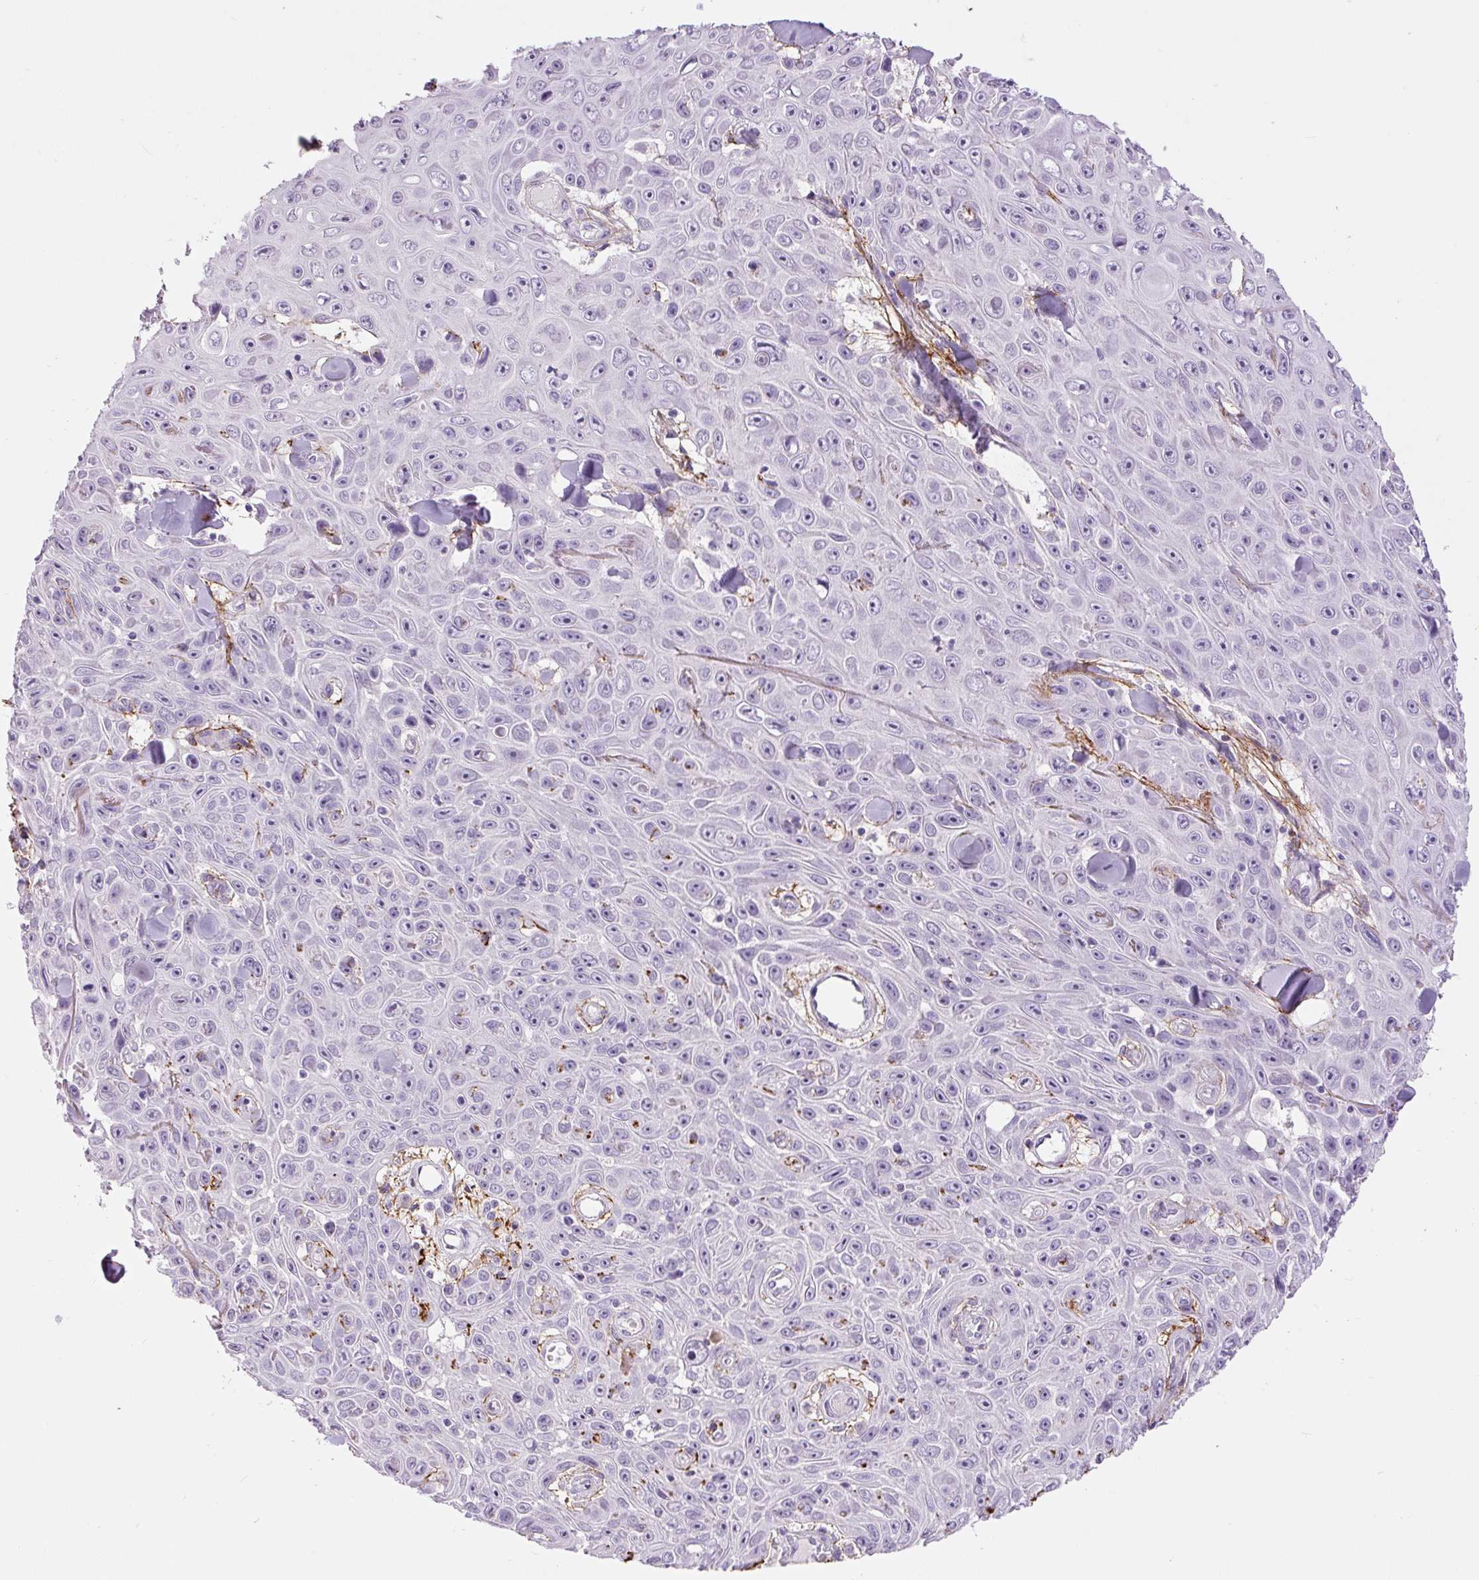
{"staining": {"intensity": "negative", "quantity": "none", "location": "none"}, "tissue": "skin cancer", "cell_type": "Tumor cells", "image_type": "cancer", "snomed": [{"axis": "morphology", "description": "Squamous cell carcinoma, NOS"}, {"axis": "topography", "description": "Skin"}], "caption": "DAB (3,3'-diaminobenzidine) immunohistochemical staining of squamous cell carcinoma (skin) exhibits no significant positivity in tumor cells. (Stains: DAB (3,3'-diaminobenzidine) immunohistochemistry with hematoxylin counter stain, Microscopy: brightfield microscopy at high magnification).", "gene": "FBN1", "patient": {"sex": "male", "age": 82}}